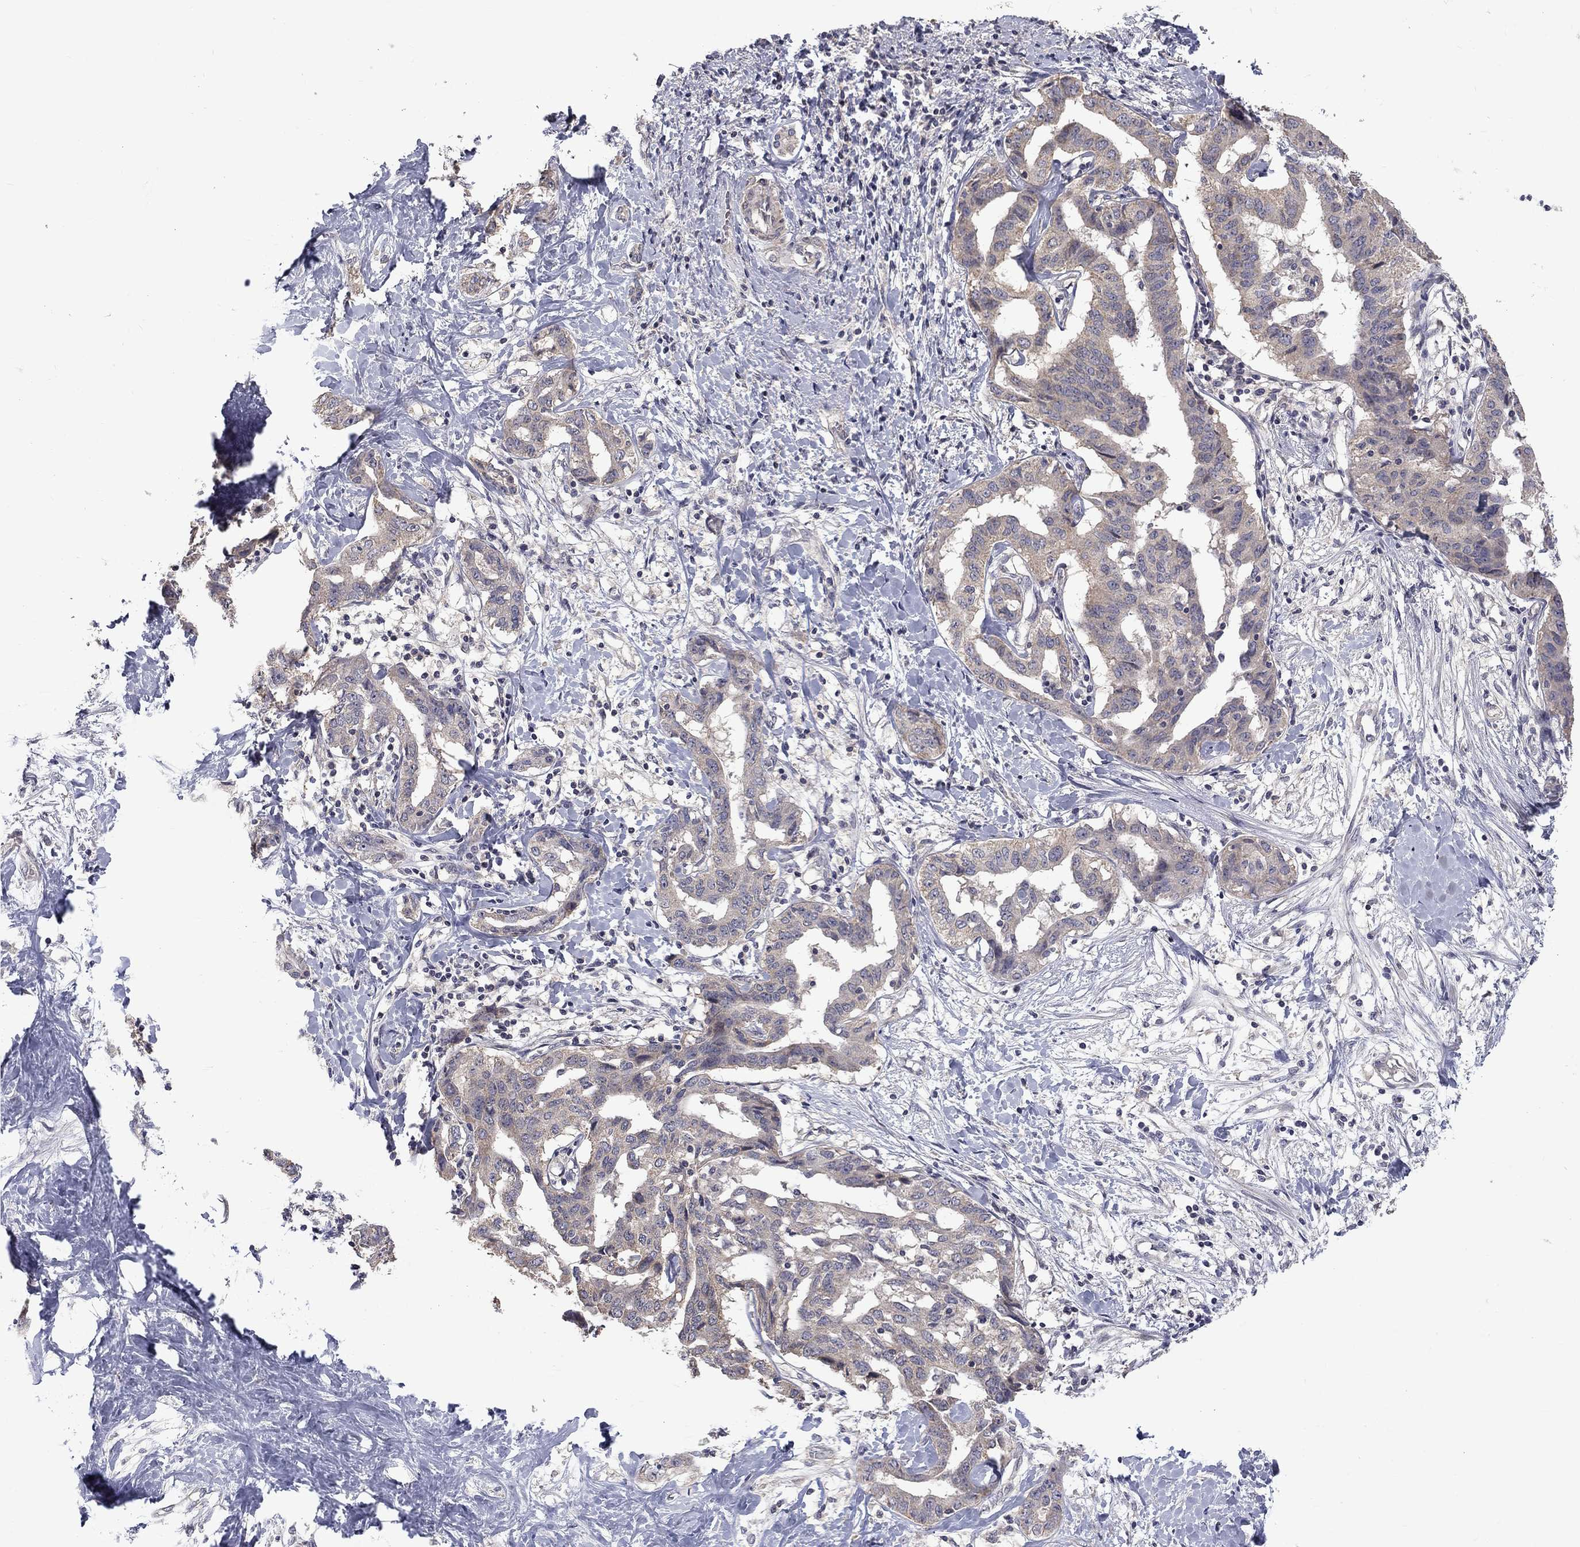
{"staining": {"intensity": "weak", "quantity": "25%-75%", "location": "cytoplasmic/membranous"}, "tissue": "liver cancer", "cell_type": "Tumor cells", "image_type": "cancer", "snomed": [{"axis": "morphology", "description": "Cholangiocarcinoma"}, {"axis": "topography", "description": "Liver"}], "caption": "High-power microscopy captured an IHC histopathology image of liver cancer (cholangiocarcinoma), revealing weak cytoplasmic/membranous positivity in about 25%-75% of tumor cells.", "gene": "SLC39A14", "patient": {"sex": "male", "age": 59}}